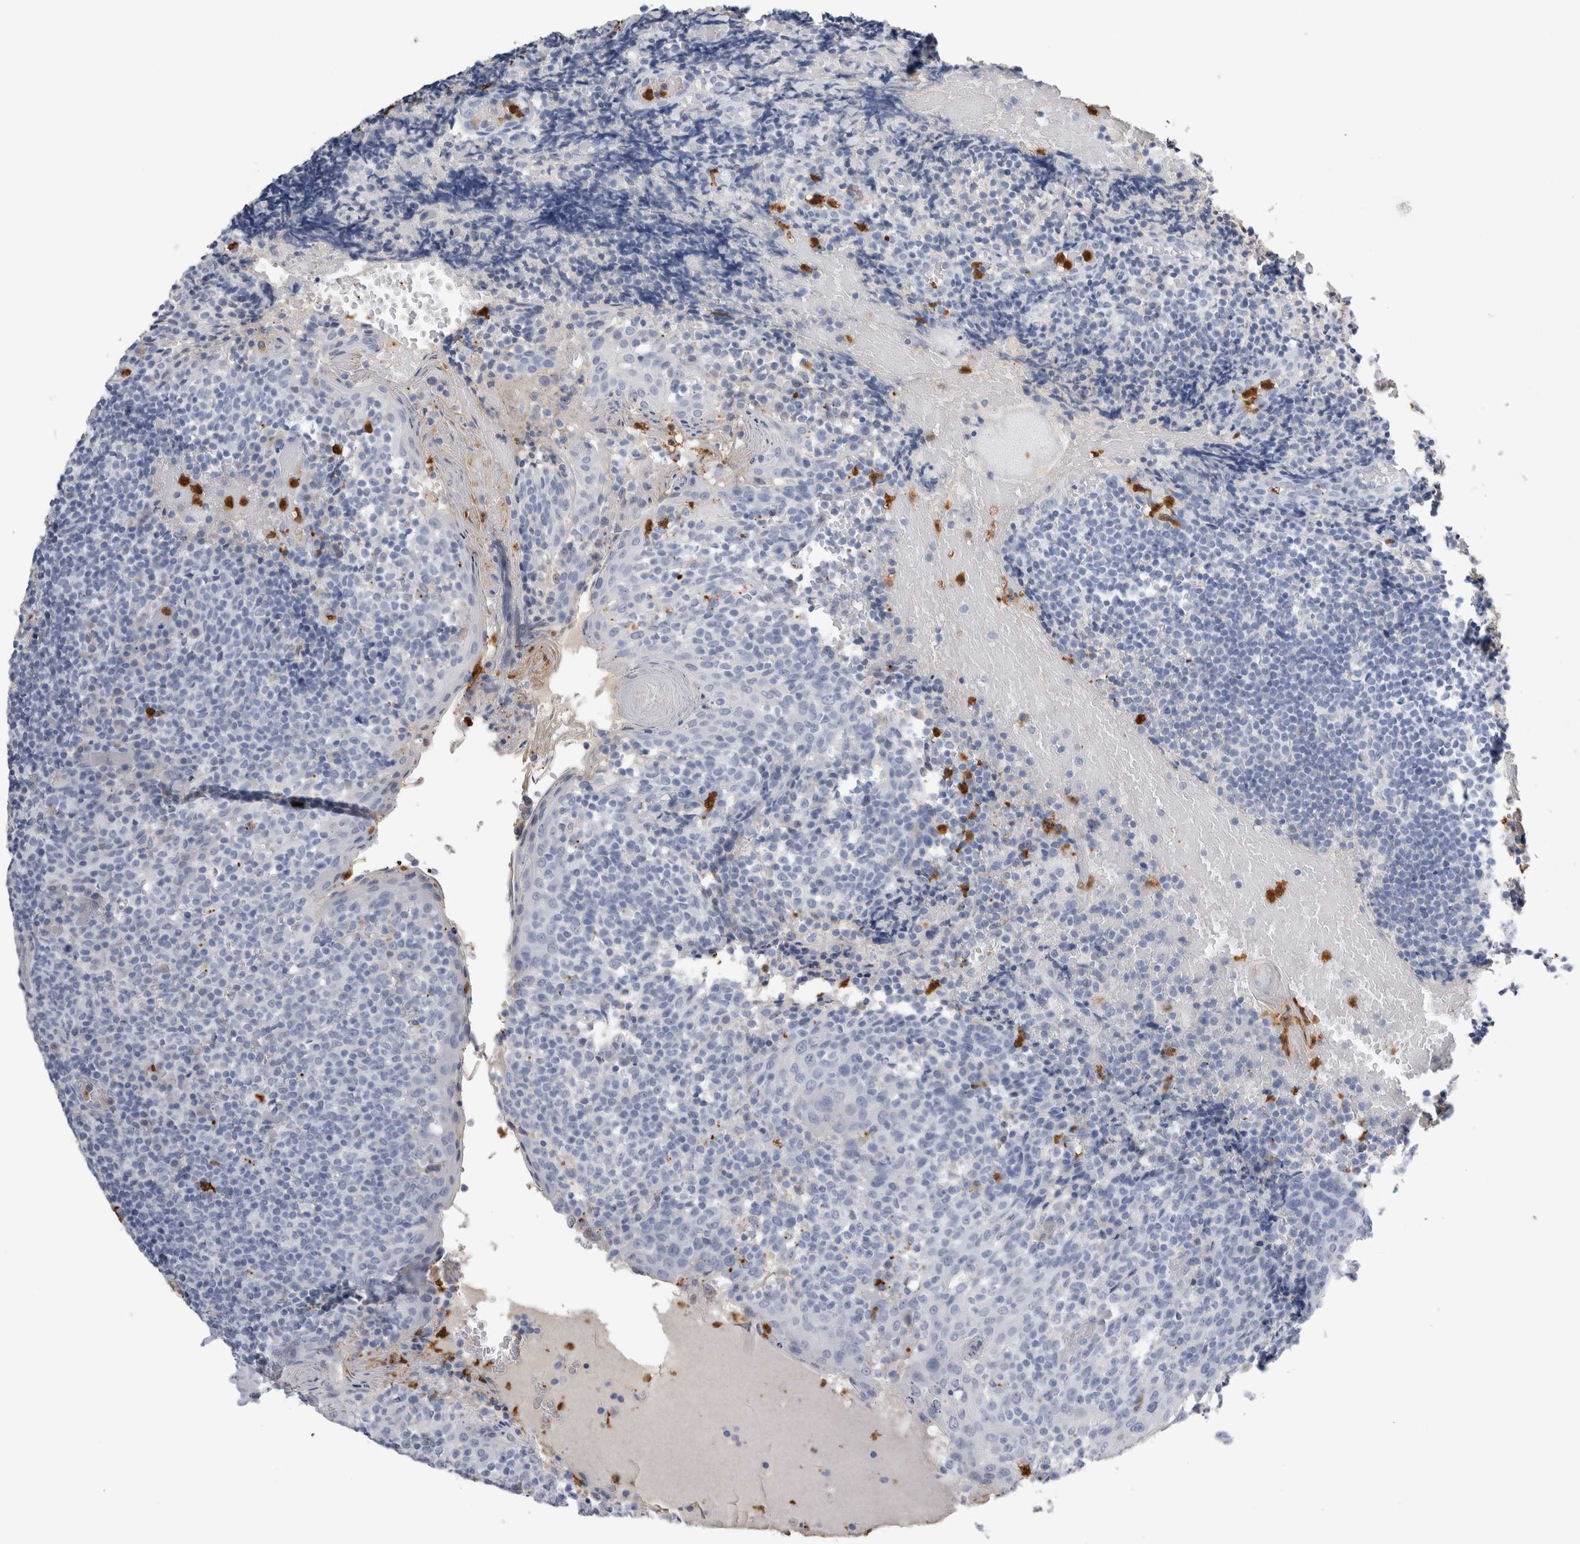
{"staining": {"intensity": "negative", "quantity": "none", "location": "none"}, "tissue": "tonsil", "cell_type": "Germinal center cells", "image_type": "normal", "snomed": [{"axis": "morphology", "description": "Normal tissue, NOS"}, {"axis": "topography", "description": "Tonsil"}], "caption": "This is a image of immunohistochemistry staining of unremarkable tonsil, which shows no expression in germinal center cells.", "gene": "S100A12", "patient": {"sex": "female", "age": 19}}